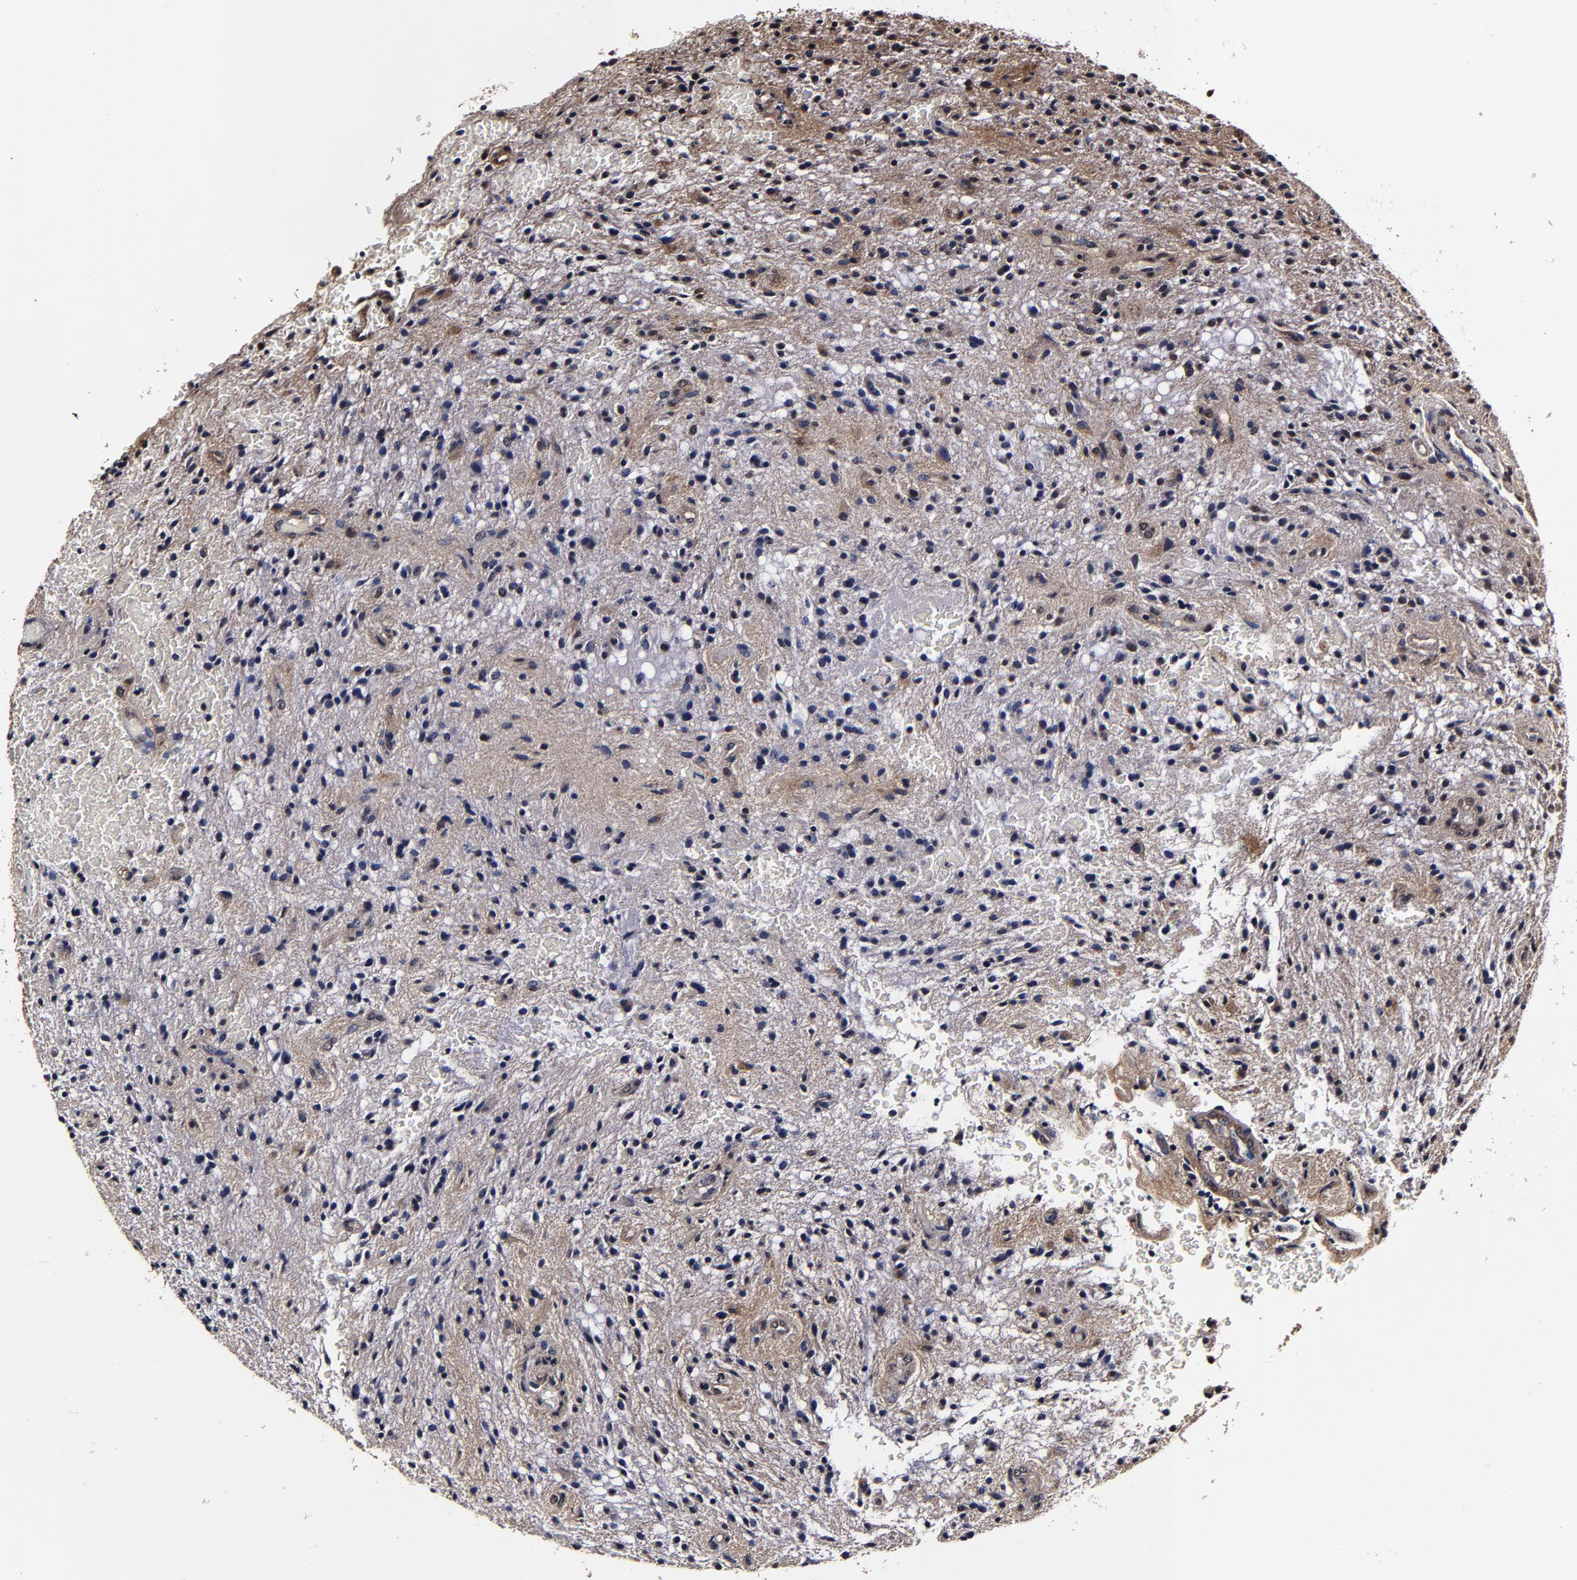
{"staining": {"intensity": "weak", "quantity": "25%-75%", "location": "cytoplasmic/membranous"}, "tissue": "glioma", "cell_type": "Tumor cells", "image_type": "cancer", "snomed": [{"axis": "morphology", "description": "Glioma, malignant, NOS"}, {"axis": "topography", "description": "Cerebellum"}], "caption": "Immunohistochemistry (IHC) photomicrograph of neoplastic tissue: human glioma stained using IHC exhibits low levels of weak protein expression localized specifically in the cytoplasmic/membranous of tumor cells, appearing as a cytoplasmic/membranous brown color.", "gene": "MMP15", "patient": {"sex": "female", "age": 10}}